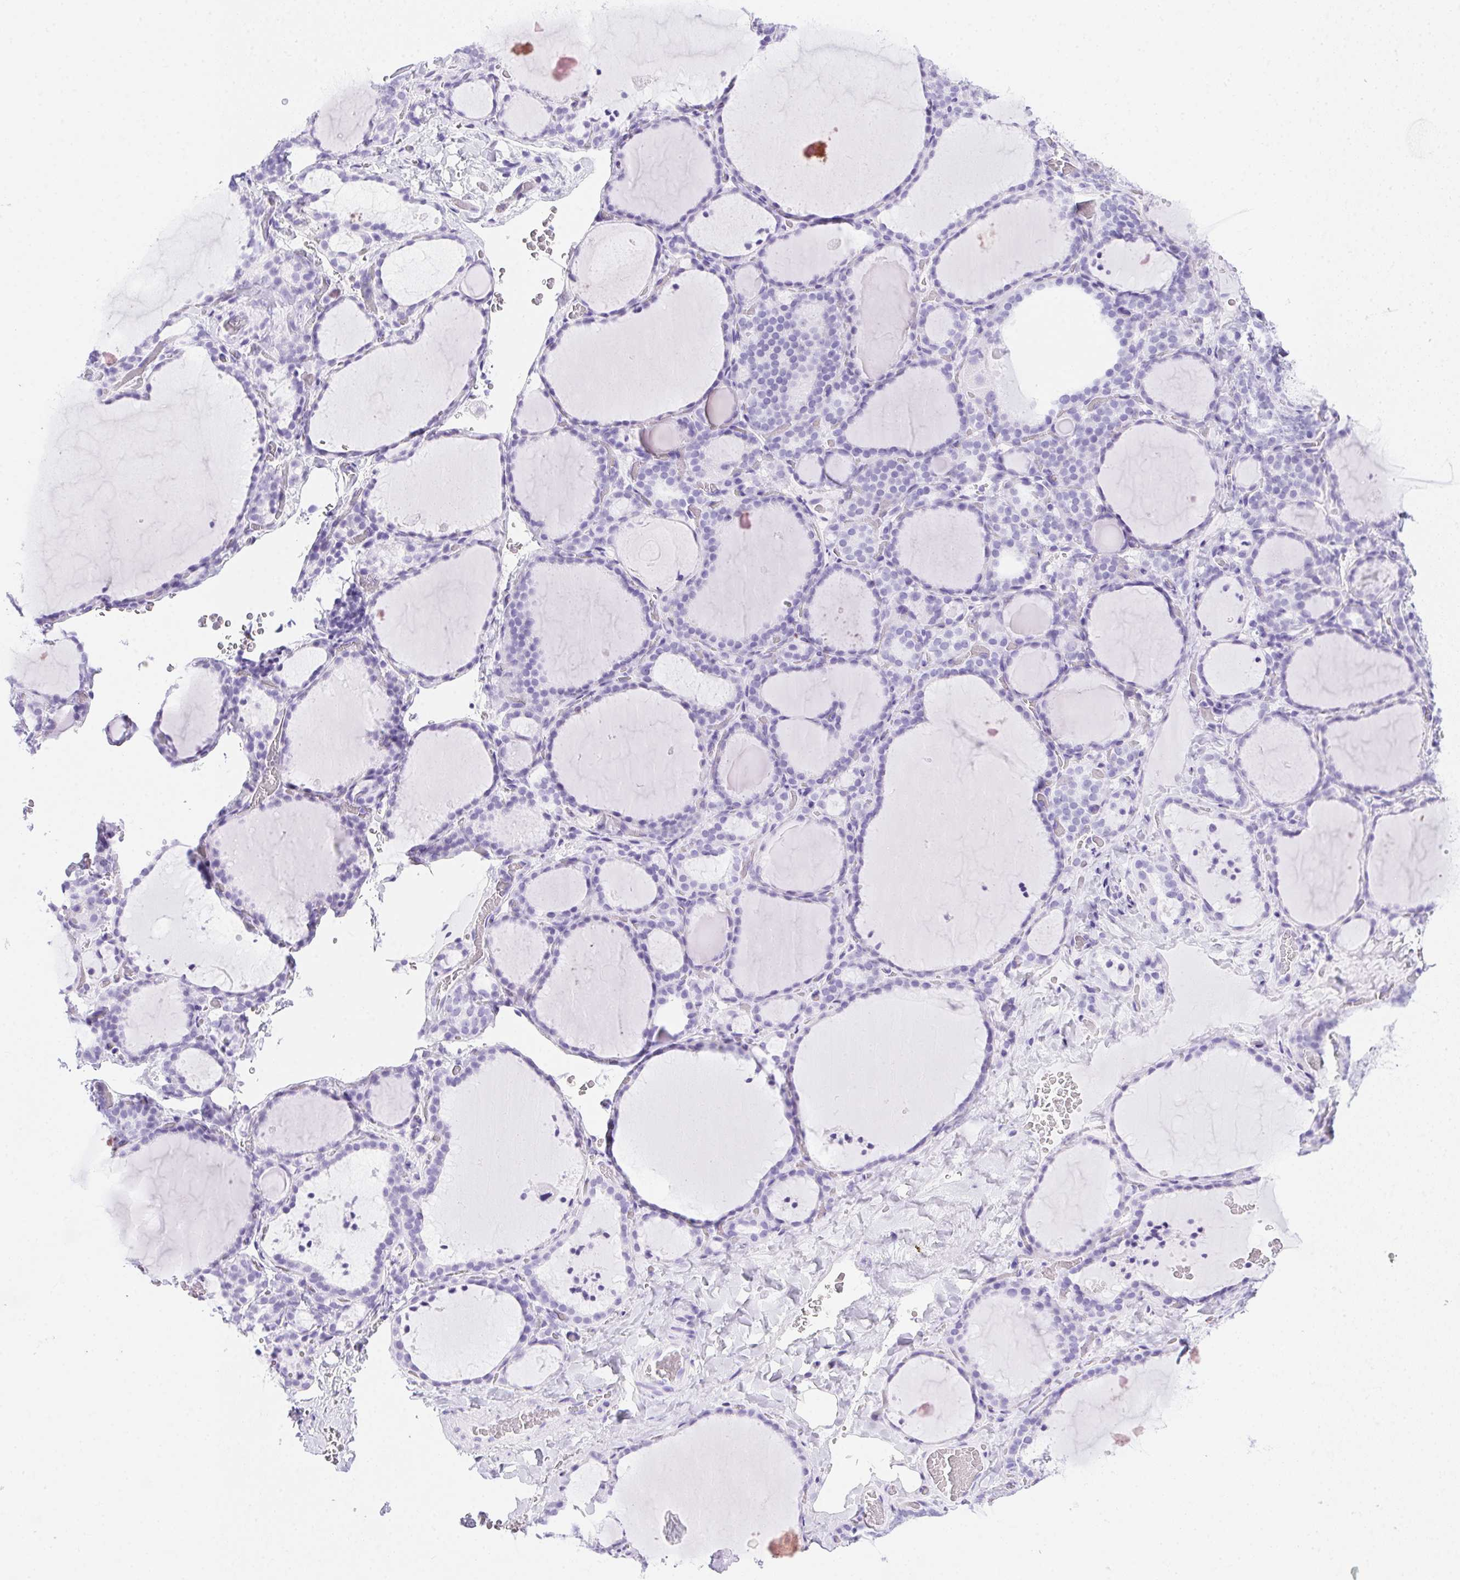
{"staining": {"intensity": "negative", "quantity": "none", "location": "none"}, "tissue": "thyroid gland", "cell_type": "Glandular cells", "image_type": "normal", "snomed": [{"axis": "morphology", "description": "Normal tissue, NOS"}, {"axis": "topography", "description": "Thyroid gland"}], "caption": "Immunohistochemistry photomicrograph of benign thyroid gland: thyroid gland stained with DAB exhibits no significant protein expression in glandular cells.", "gene": "SPACA5B", "patient": {"sex": "female", "age": 22}}